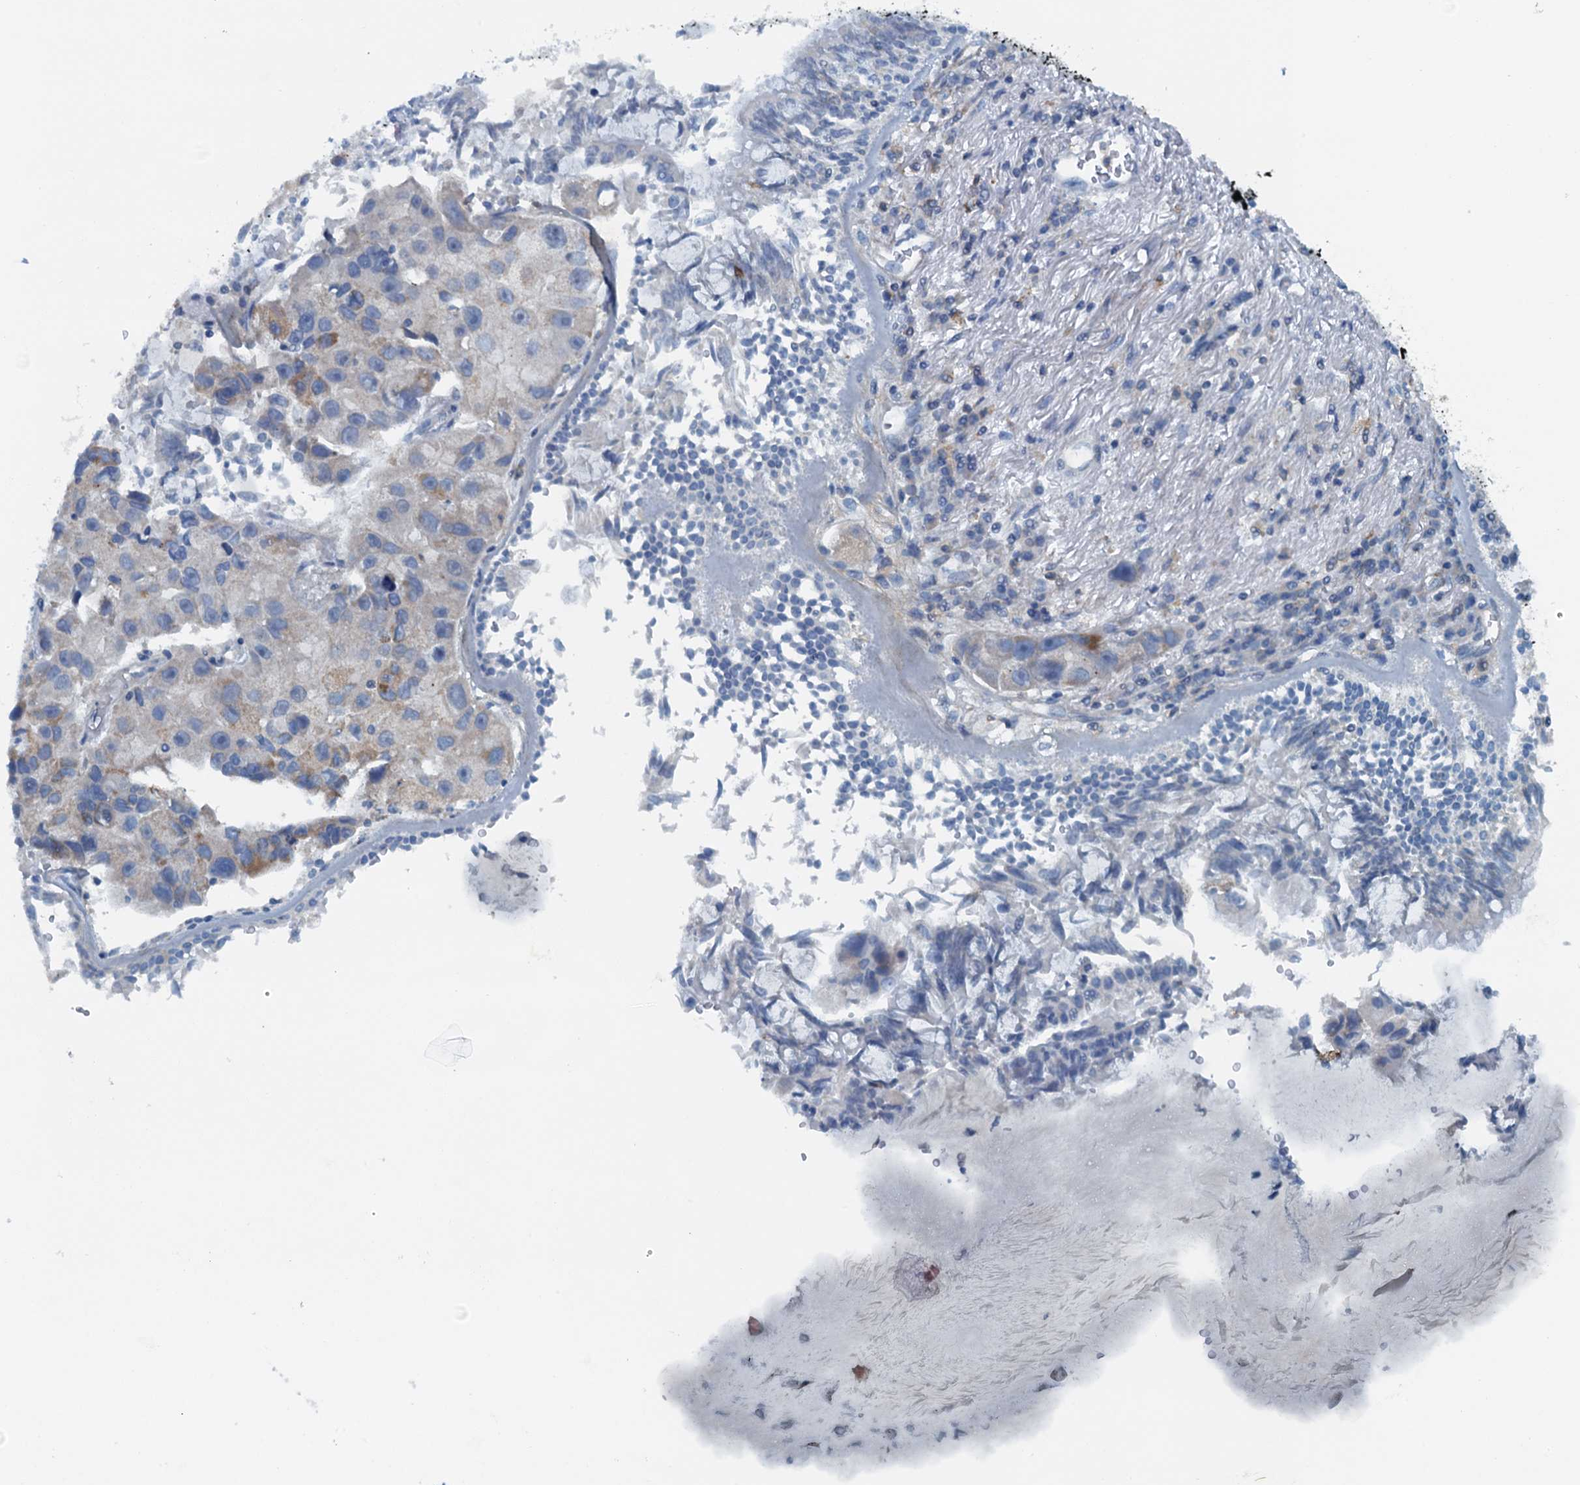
{"staining": {"intensity": "moderate", "quantity": "<25%", "location": "cytoplasmic/membranous"}, "tissue": "lung cancer", "cell_type": "Tumor cells", "image_type": "cancer", "snomed": [{"axis": "morphology", "description": "Adenocarcinoma, NOS"}, {"axis": "topography", "description": "Lung"}], "caption": "Adenocarcinoma (lung) was stained to show a protein in brown. There is low levels of moderate cytoplasmic/membranous staining in approximately <25% of tumor cells. Nuclei are stained in blue.", "gene": "THAP10", "patient": {"sex": "female", "age": 54}}